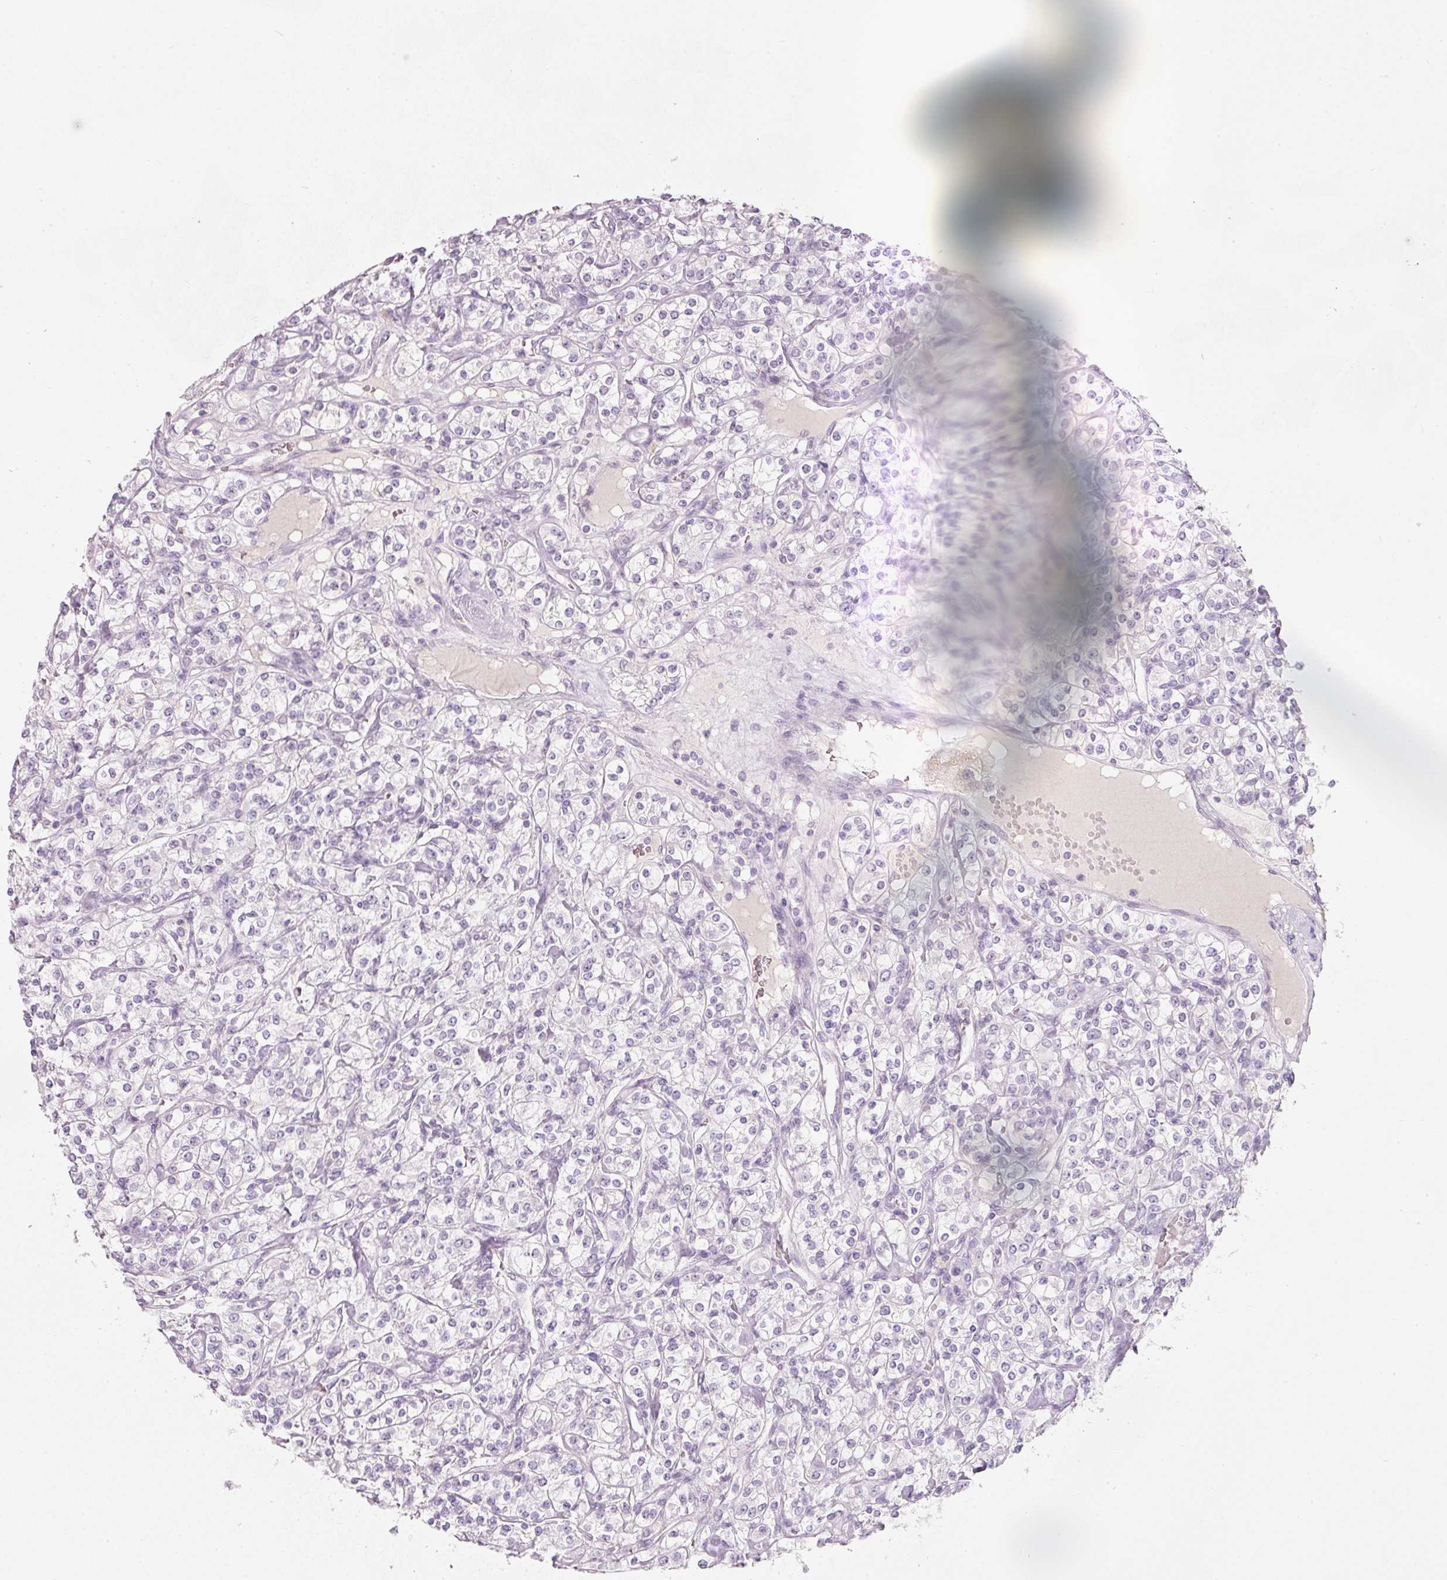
{"staining": {"intensity": "negative", "quantity": "none", "location": "none"}, "tissue": "renal cancer", "cell_type": "Tumor cells", "image_type": "cancer", "snomed": [{"axis": "morphology", "description": "Adenocarcinoma, NOS"}, {"axis": "topography", "description": "Kidney"}], "caption": "Tumor cells show no significant protein staining in renal cancer (adenocarcinoma).", "gene": "ENSG00000206549", "patient": {"sex": "male", "age": 77}}